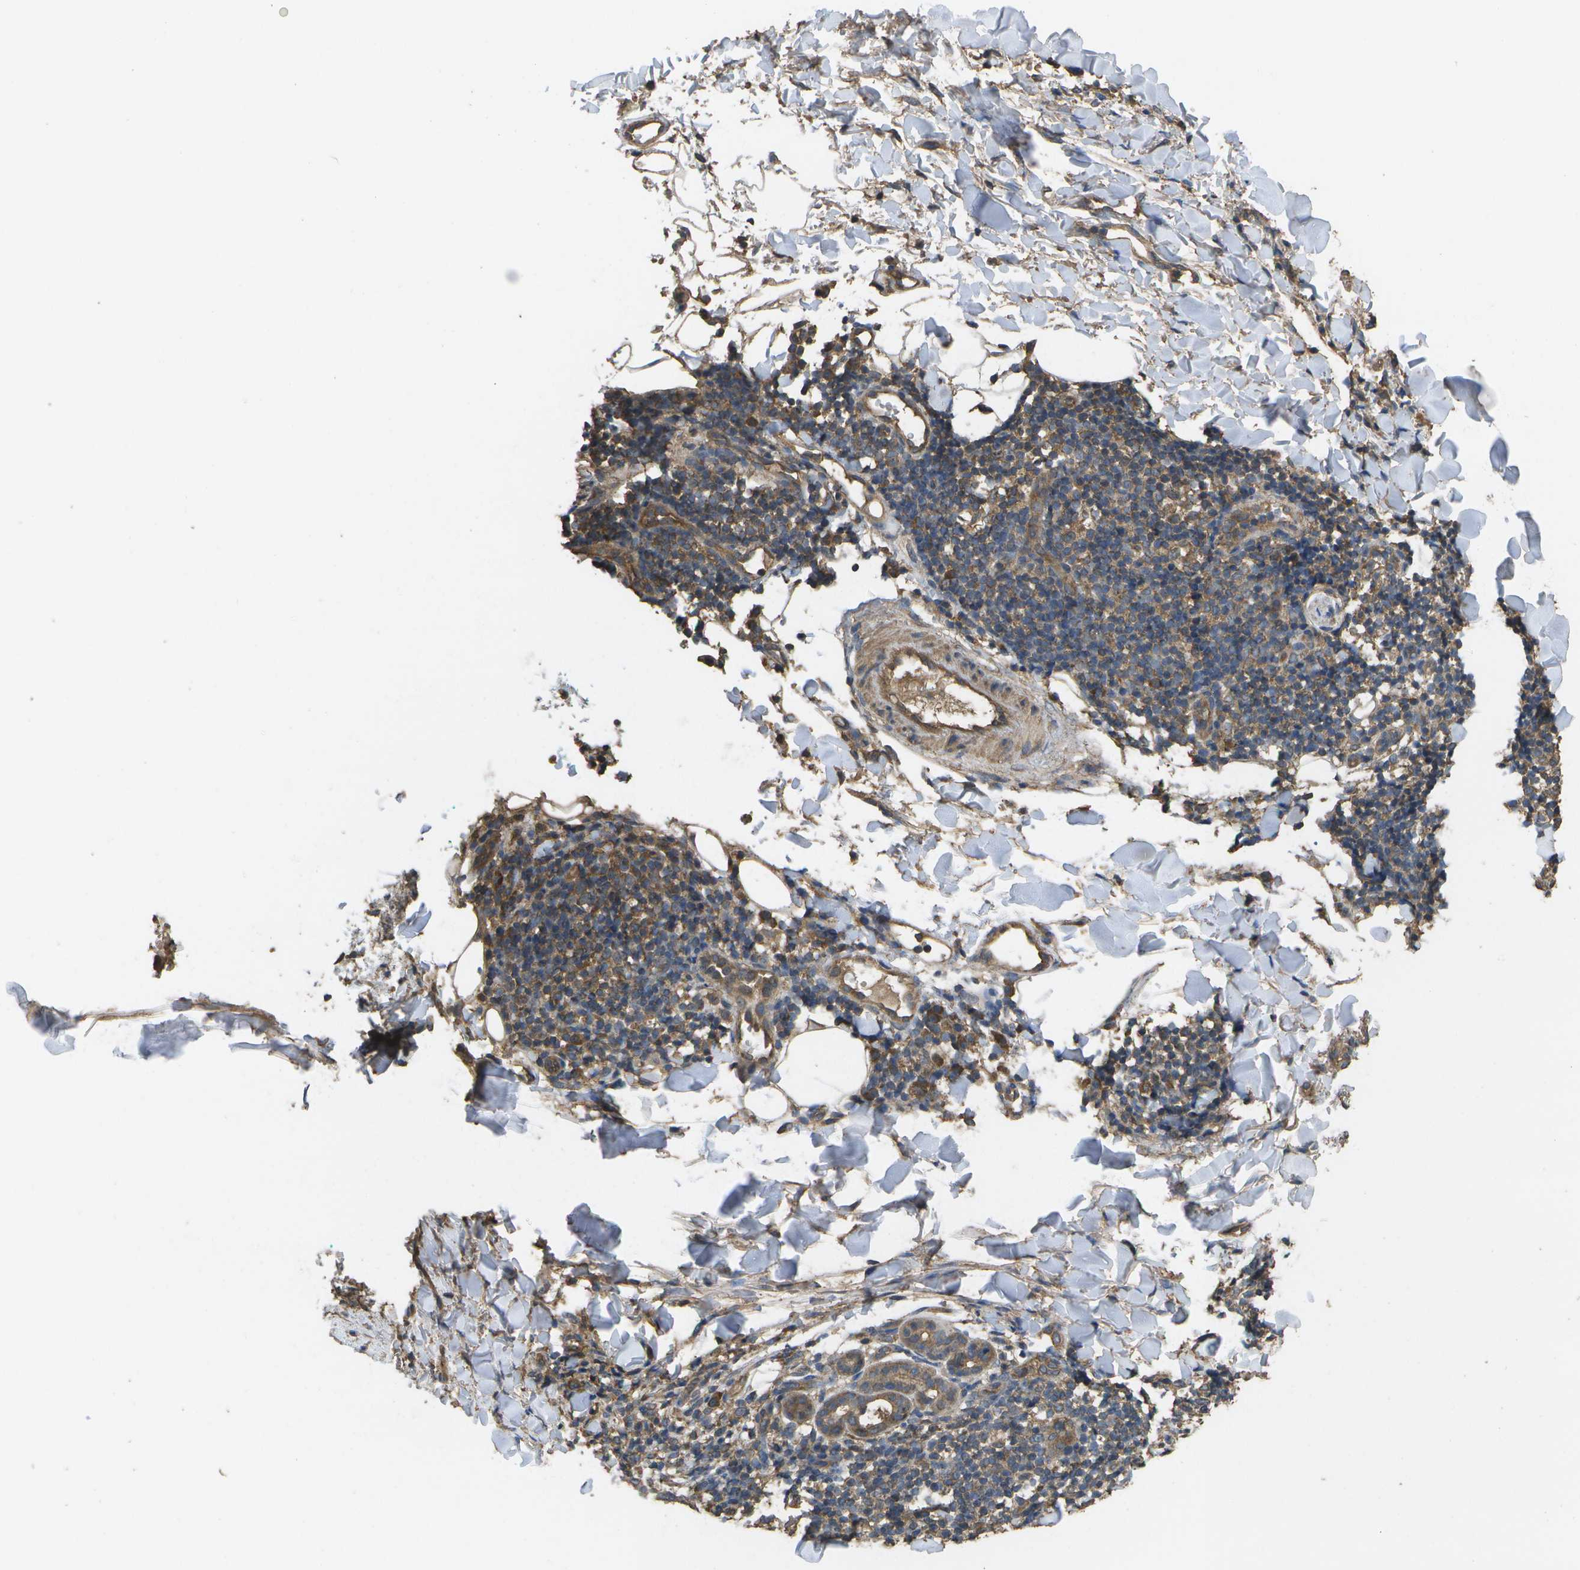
{"staining": {"intensity": "moderate", "quantity": ">75%", "location": "cytoplasmic/membranous"}, "tissue": "skin cancer", "cell_type": "Tumor cells", "image_type": "cancer", "snomed": [{"axis": "morphology", "description": "Normal tissue, NOS"}, {"axis": "morphology", "description": "Basal cell carcinoma"}, {"axis": "topography", "description": "Skin"}], "caption": "A photomicrograph of human skin cancer (basal cell carcinoma) stained for a protein exhibits moderate cytoplasmic/membranous brown staining in tumor cells. (Brightfield microscopy of DAB IHC at high magnification).", "gene": "SACS", "patient": {"sex": "female", "age": 57}}